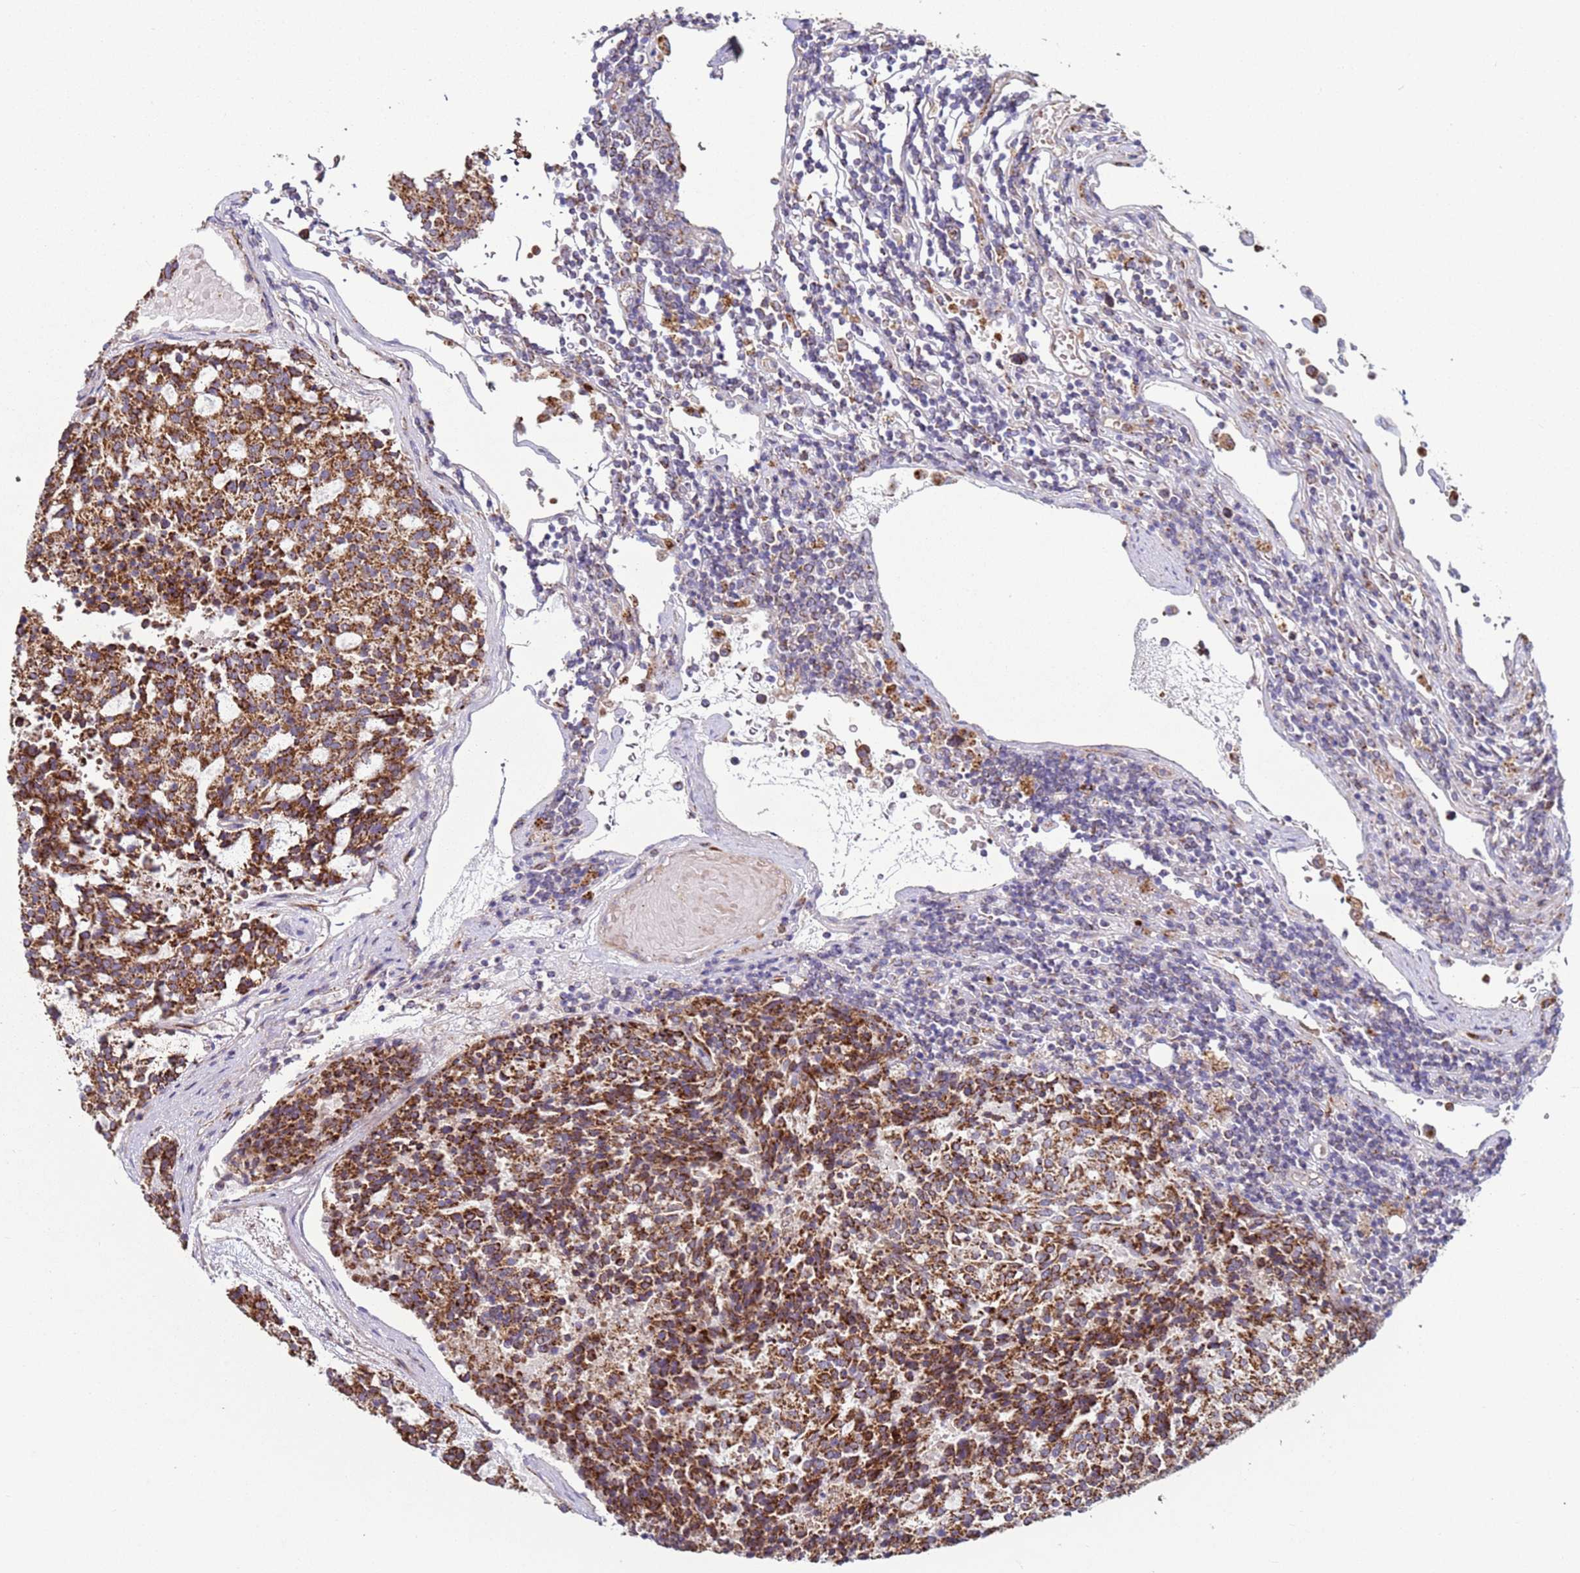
{"staining": {"intensity": "strong", "quantity": ">75%", "location": "cytoplasmic/membranous"}, "tissue": "carcinoid", "cell_type": "Tumor cells", "image_type": "cancer", "snomed": [{"axis": "morphology", "description": "Carcinoid, malignant, NOS"}, {"axis": "topography", "description": "Pancreas"}], "caption": "There is high levels of strong cytoplasmic/membranous staining in tumor cells of carcinoid, as demonstrated by immunohistochemical staining (brown color).", "gene": "FBXO33", "patient": {"sex": "female", "age": 54}}